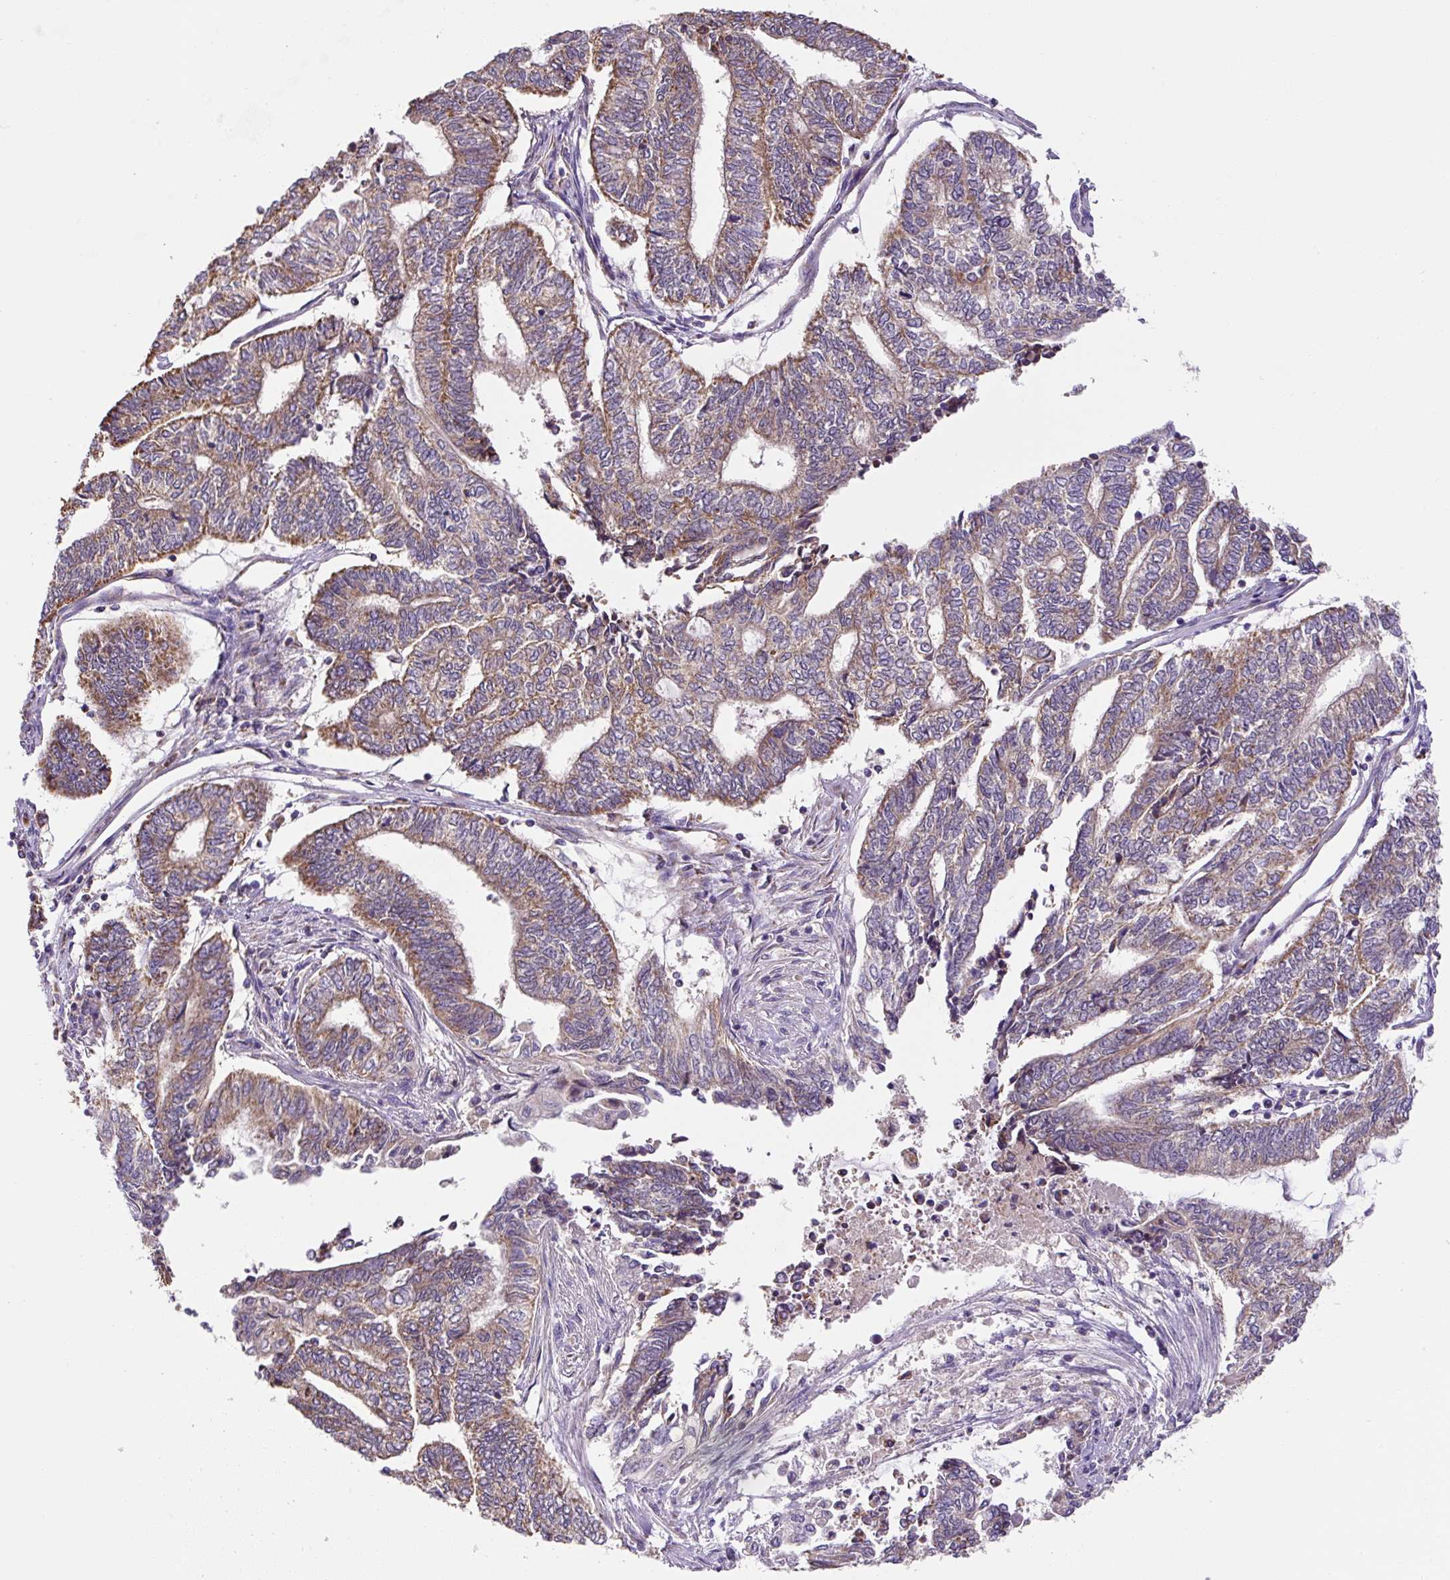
{"staining": {"intensity": "moderate", "quantity": "25%-75%", "location": "cytoplasmic/membranous"}, "tissue": "endometrial cancer", "cell_type": "Tumor cells", "image_type": "cancer", "snomed": [{"axis": "morphology", "description": "Adenocarcinoma, NOS"}, {"axis": "topography", "description": "Uterus"}, {"axis": "topography", "description": "Endometrium"}], "caption": "DAB (3,3'-diaminobenzidine) immunohistochemical staining of human endometrial adenocarcinoma demonstrates moderate cytoplasmic/membranous protein staining in about 25%-75% of tumor cells.", "gene": "MFSD9", "patient": {"sex": "female", "age": 70}}